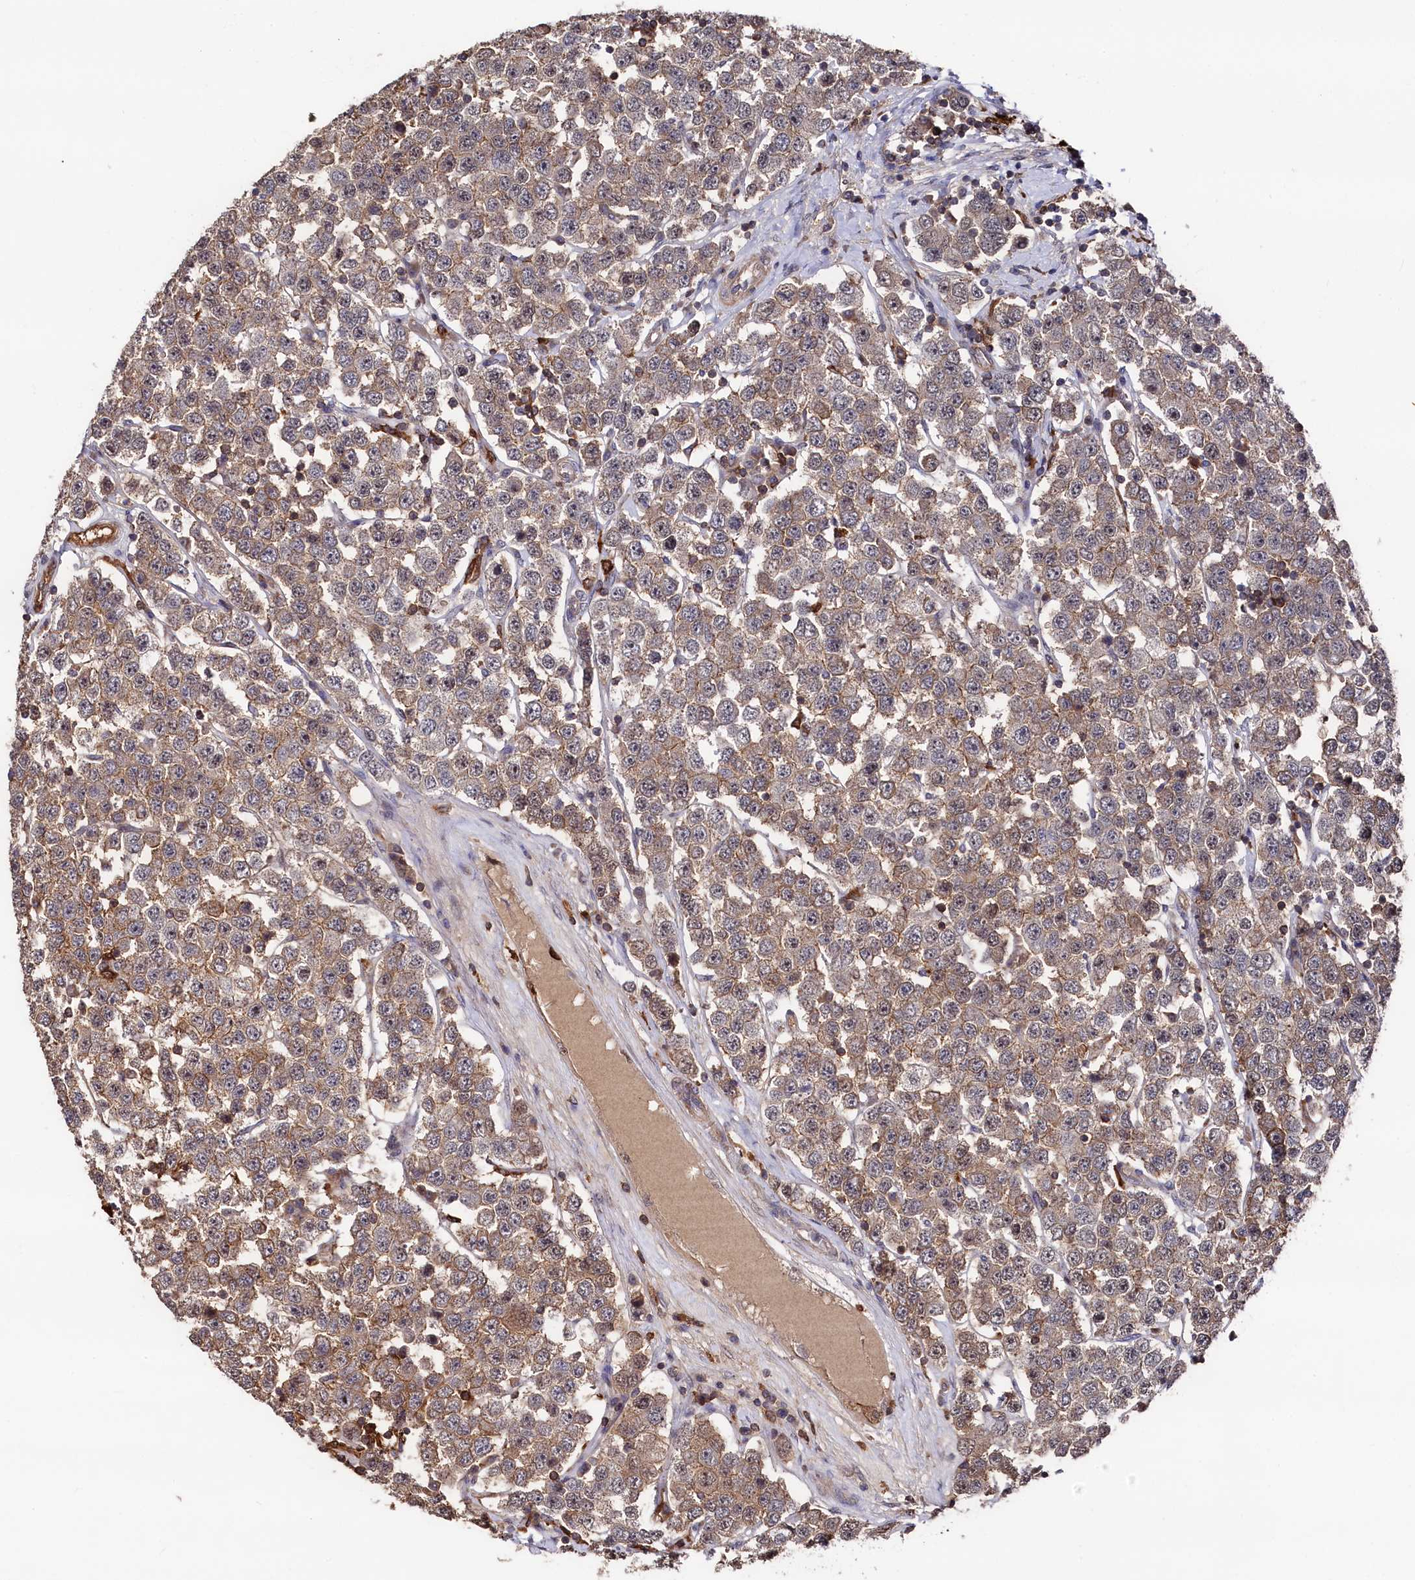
{"staining": {"intensity": "moderate", "quantity": ">75%", "location": "cytoplasmic/membranous"}, "tissue": "testis cancer", "cell_type": "Tumor cells", "image_type": "cancer", "snomed": [{"axis": "morphology", "description": "Seminoma, NOS"}, {"axis": "topography", "description": "Testis"}], "caption": "Immunohistochemical staining of testis cancer (seminoma) reveals medium levels of moderate cytoplasmic/membranous staining in approximately >75% of tumor cells.", "gene": "PLEKHO2", "patient": {"sex": "male", "age": 28}}